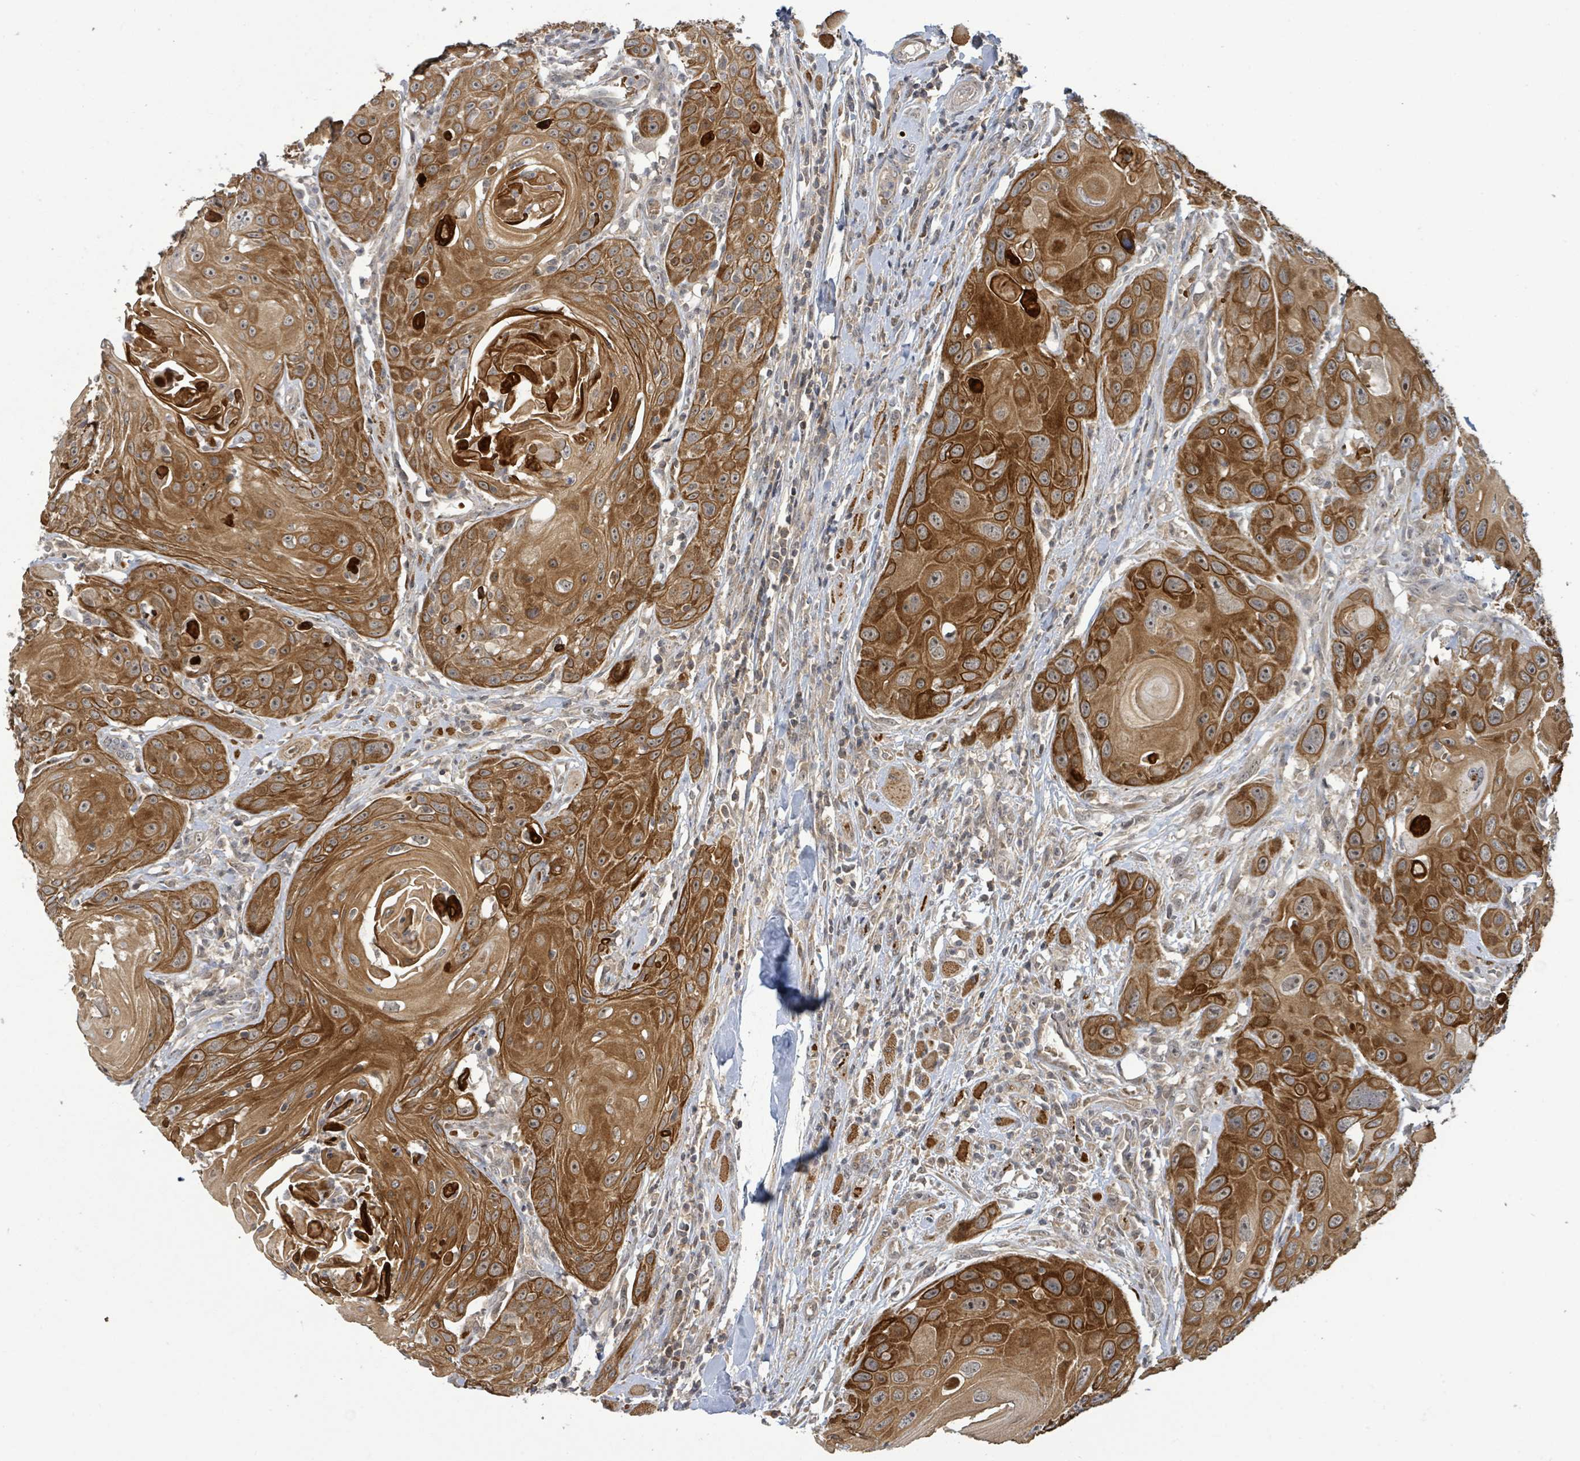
{"staining": {"intensity": "strong", "quantity": ">75%", "location": "cytoplasmic/membranous,nuclear"}, "tissue": "head and neck cancer", "cell_type": "Tumor cells", "image_type": "cancer", "snomed": [{"axis": "morphology", "description": "Squamous cell carcinoma, NOS"}, {"axis": "topography", "description": "Head-Neck"}], "caption": "Immunohistochemistry of head and neck cancer reveals high levels of strong cytoplasmic/membranous and nuclear staining in approximately >75% of tumor cells.", "gene": "ITGA11", "patient": {"sex": "female", "age": 59}}